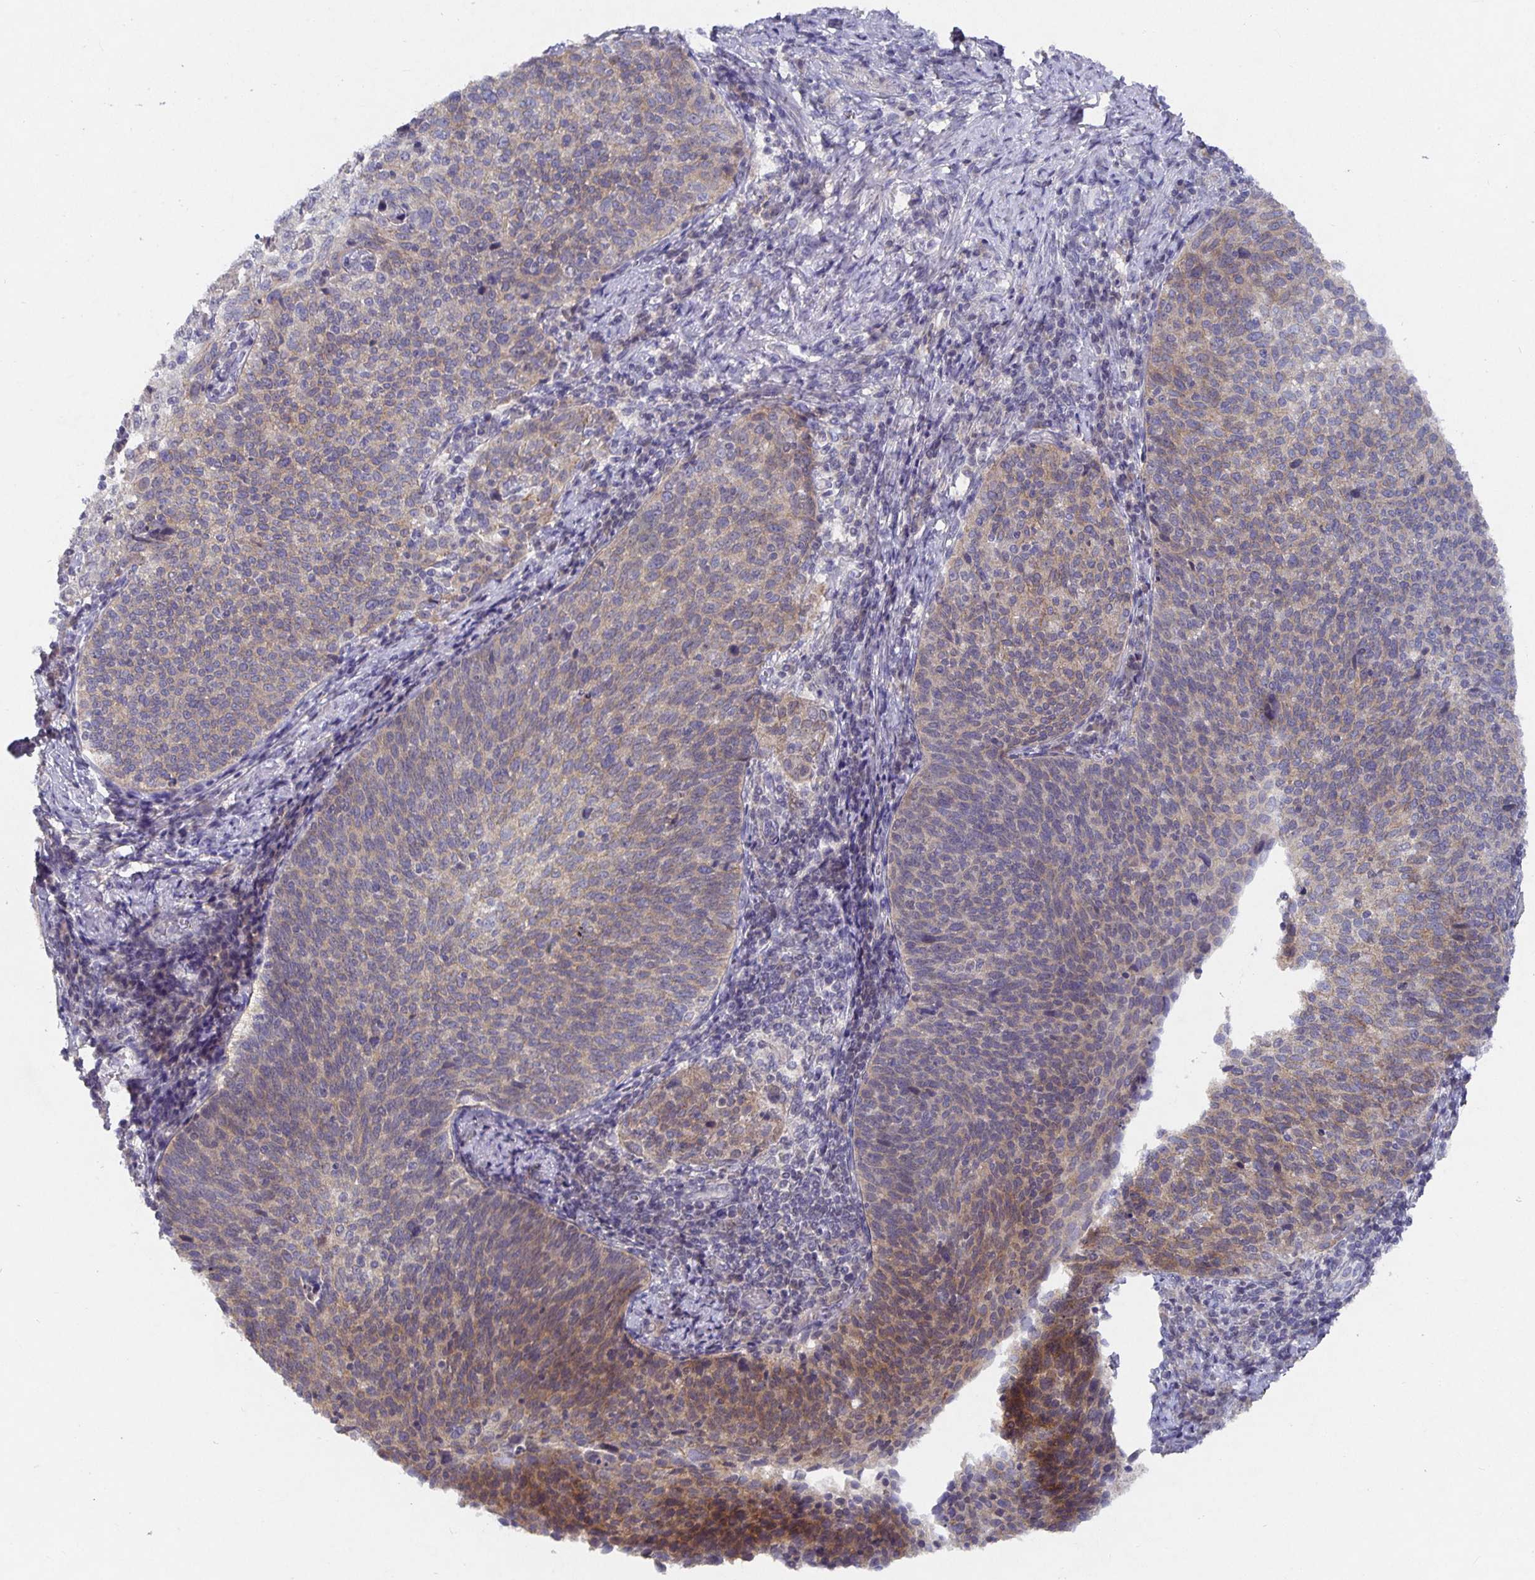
{"staining": {"intensity": "weak", "quantity": "25%-75%", "location": "cytoplasmic/membranous"}, "tissue": "cervical cancer", "cell_type": "Tumor cells", "image_type": "cancer", "snomed": [{"axis": "morphology", "description": "Squamous cell carcinoma, NOS"}, {"axis": "topography", "description": "Cervix"}], "caption": "Tumor cells exhibit weak cytoplasmic/membranous positivity in approximately 25%-75% of cells in cervical squamous cell carcinoma.", "gene": "HEPN1", "patient": {"sex": "female", "age": 61}}